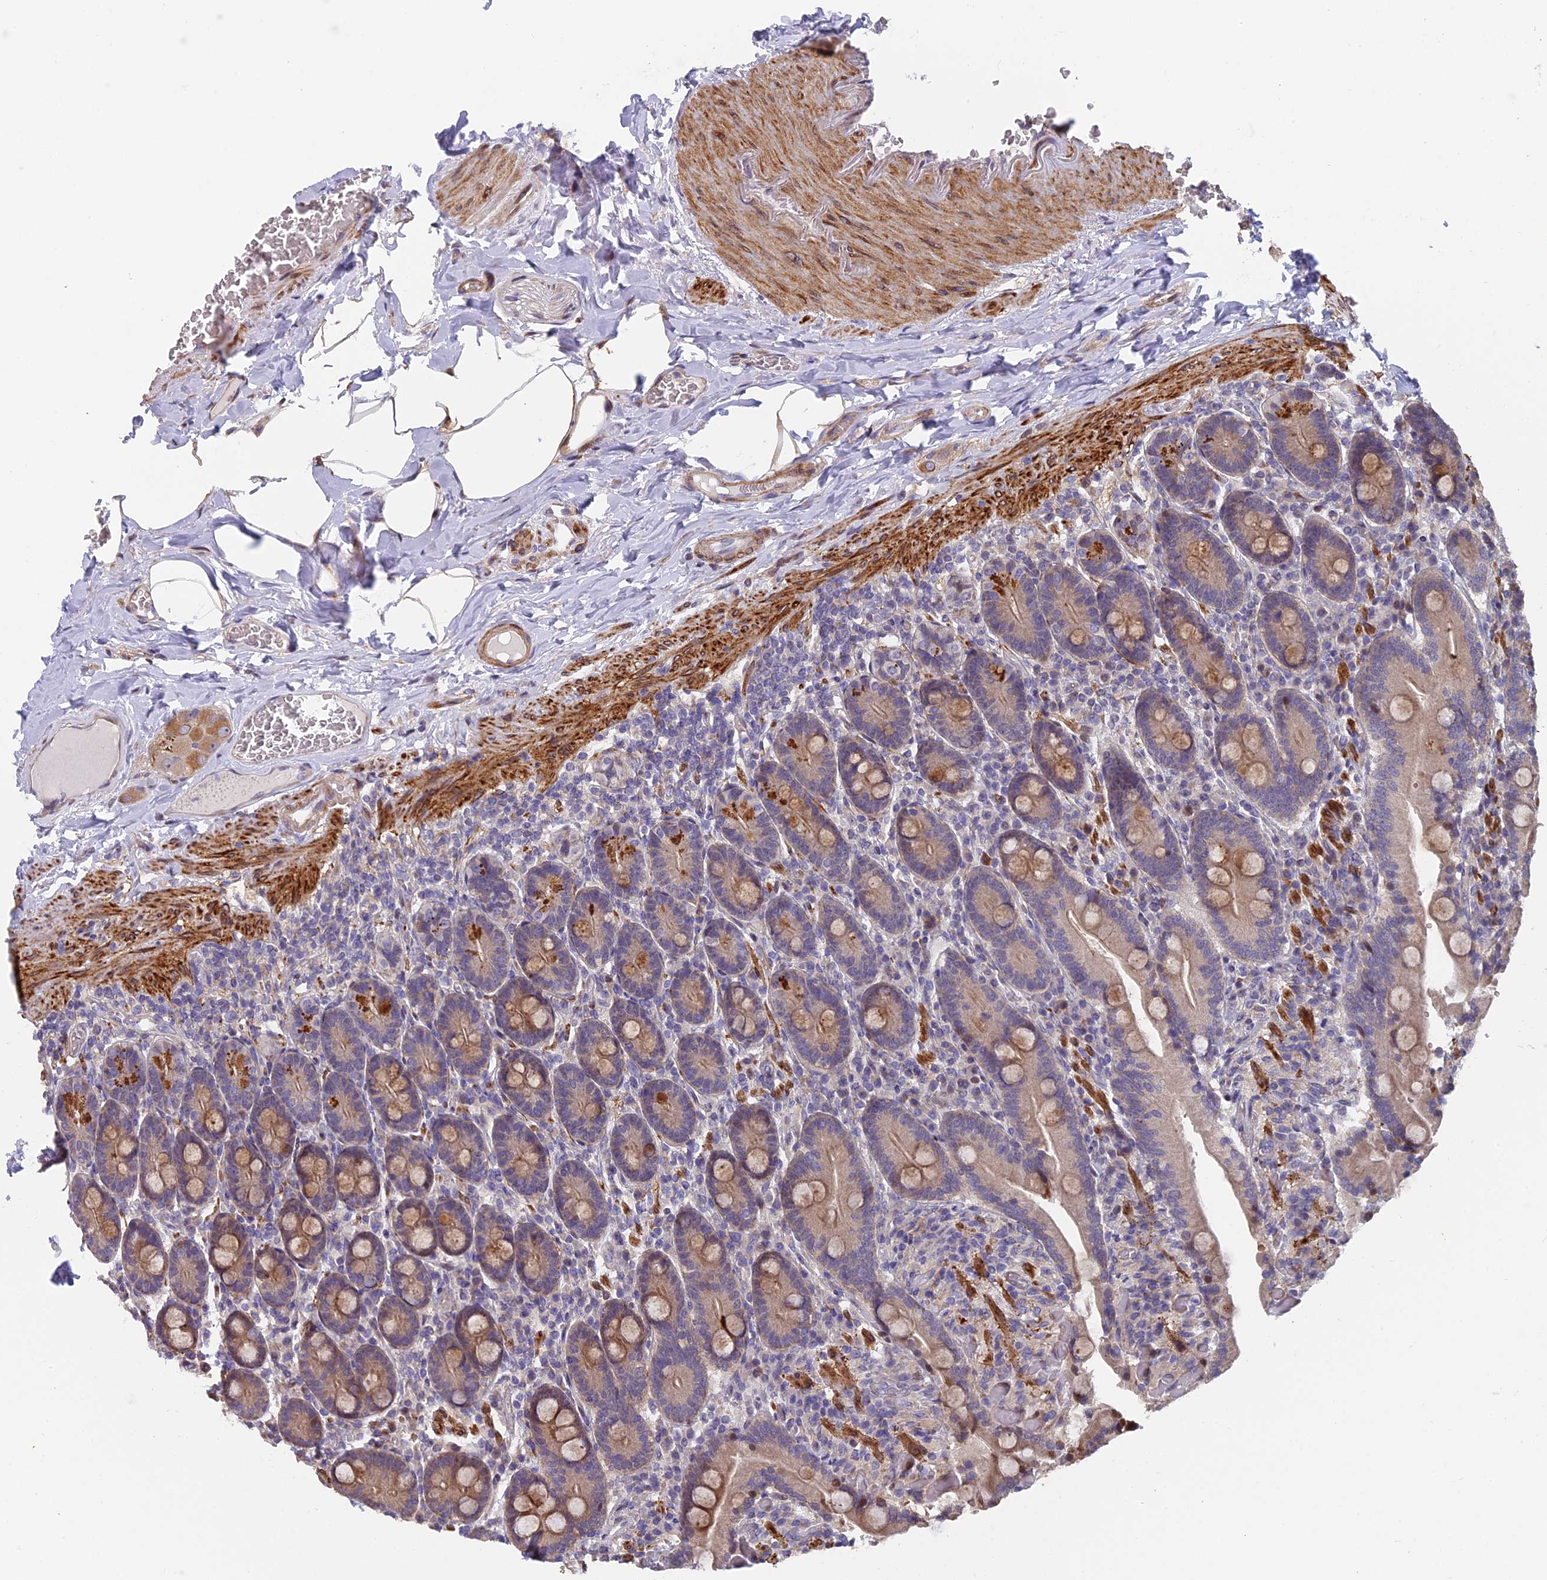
{"staining": {"intensity": "moderate", "quantity": ">75%", "location": "cytoplasmic/membranous,nuclear"}, "tissue": "duodenum", "cell_type": "Glandular cells", "image_type": "normal", "snomed": [{"axis": "morphology", "description": "Normal tissue, NOS"}, {"axis": "topography", "description": "Duodenum"}], "caption": "Brown immunohistochemical staining in normal duodenum reveals moderate cytoplasmic/membranous,nuclear positivity in about >75% of glandular cells.", "gene": "RAB28", "patient": {"sex": "female", "age": 62}}